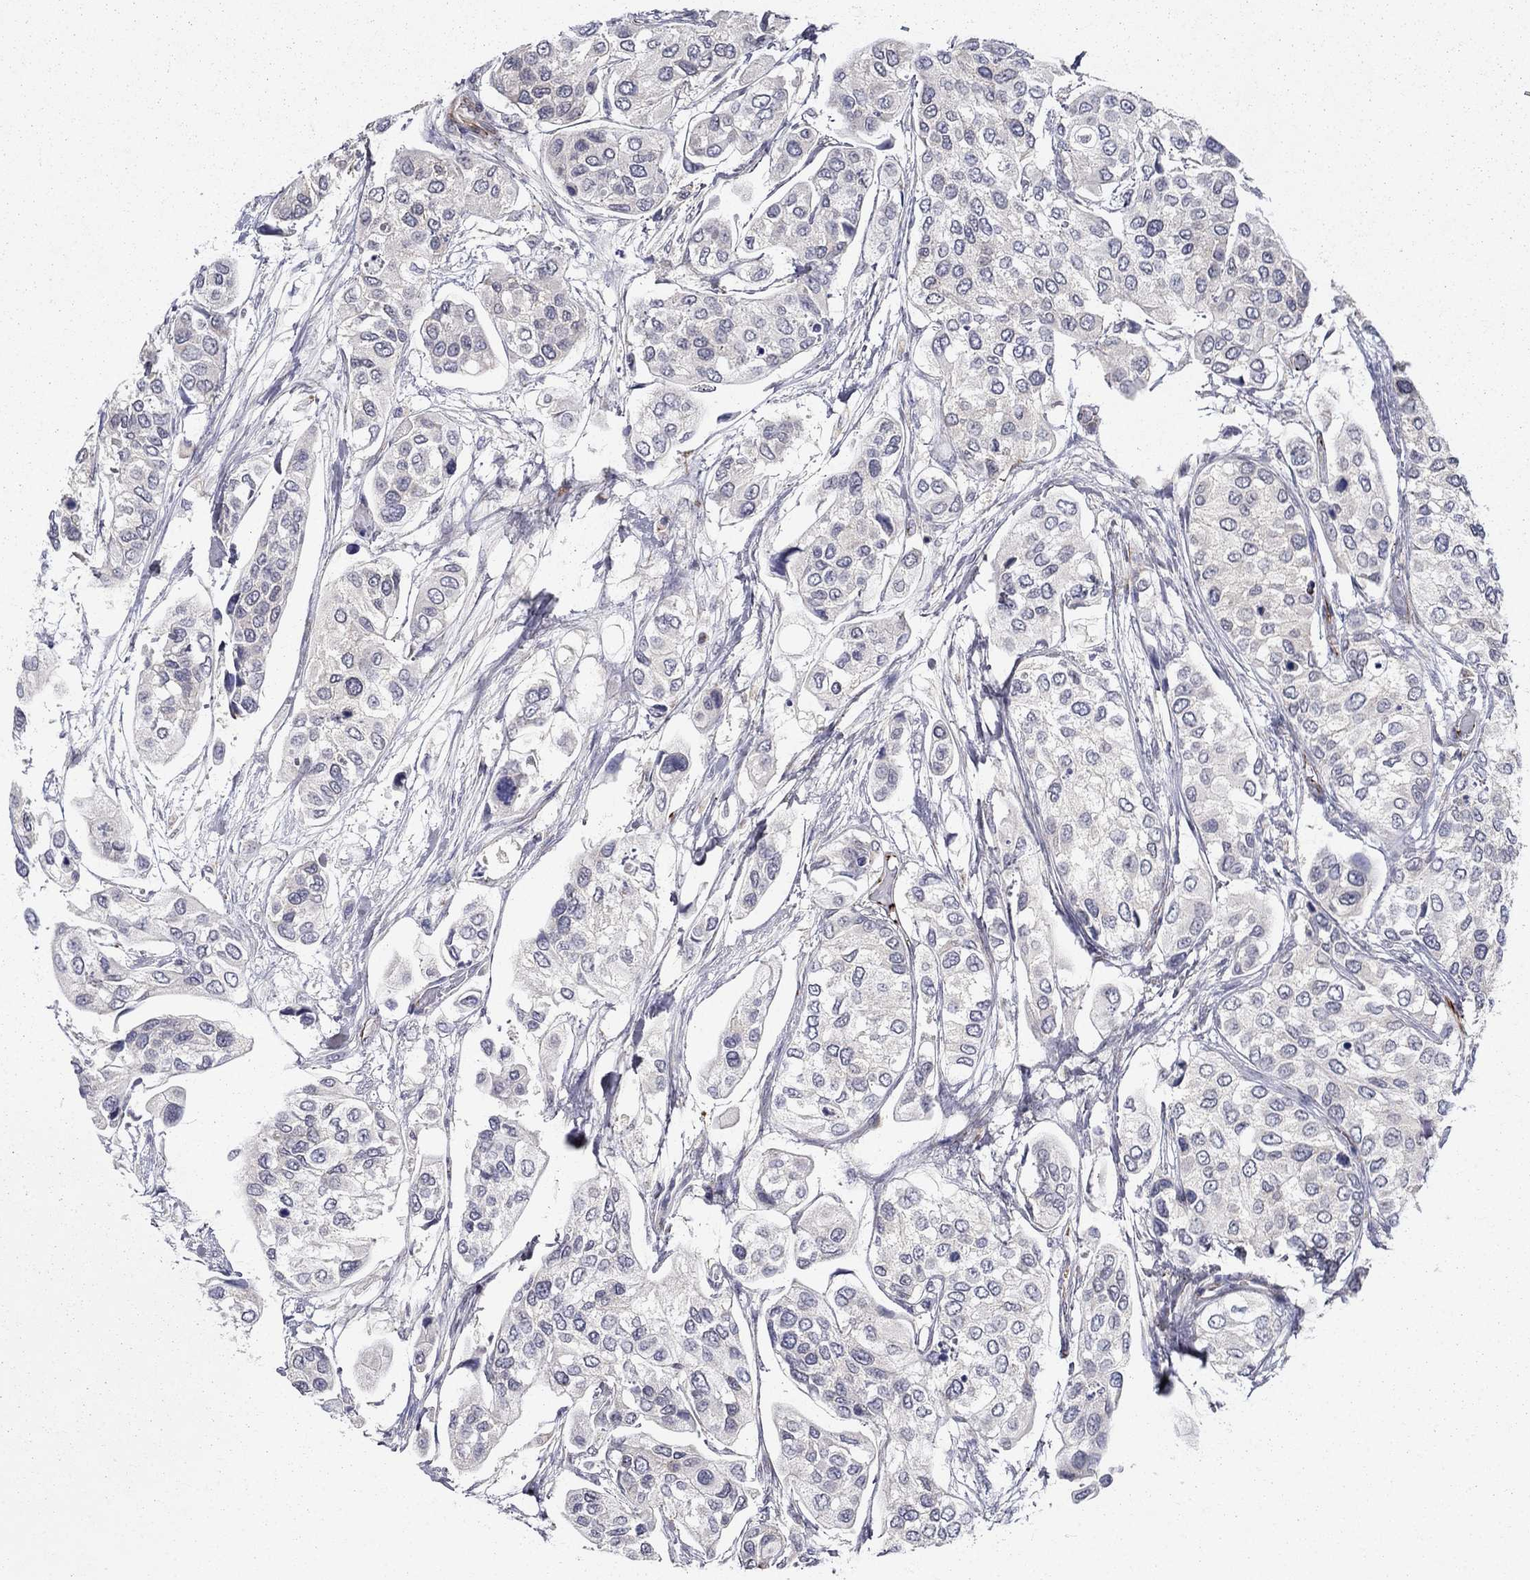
{"staining": {"intensity": "negative", "quantity": "none", "location": "none"}, "tissue": "urothelial cancer", "cell_type": "Tumor cells", "image_type": "cancer", "snomed": [{"axis": "morphology", "description": "Urothelial carcinoma, High grade"}, {"axis": "topography", "description": "Urinary bladder"}], "caption": "Micrograph shows no significant protein positivity in tumor cells of urothelial carcinoma (high-grade).", "gene": "LACTB2", "patient": {"sex": "male", "age": 77}}